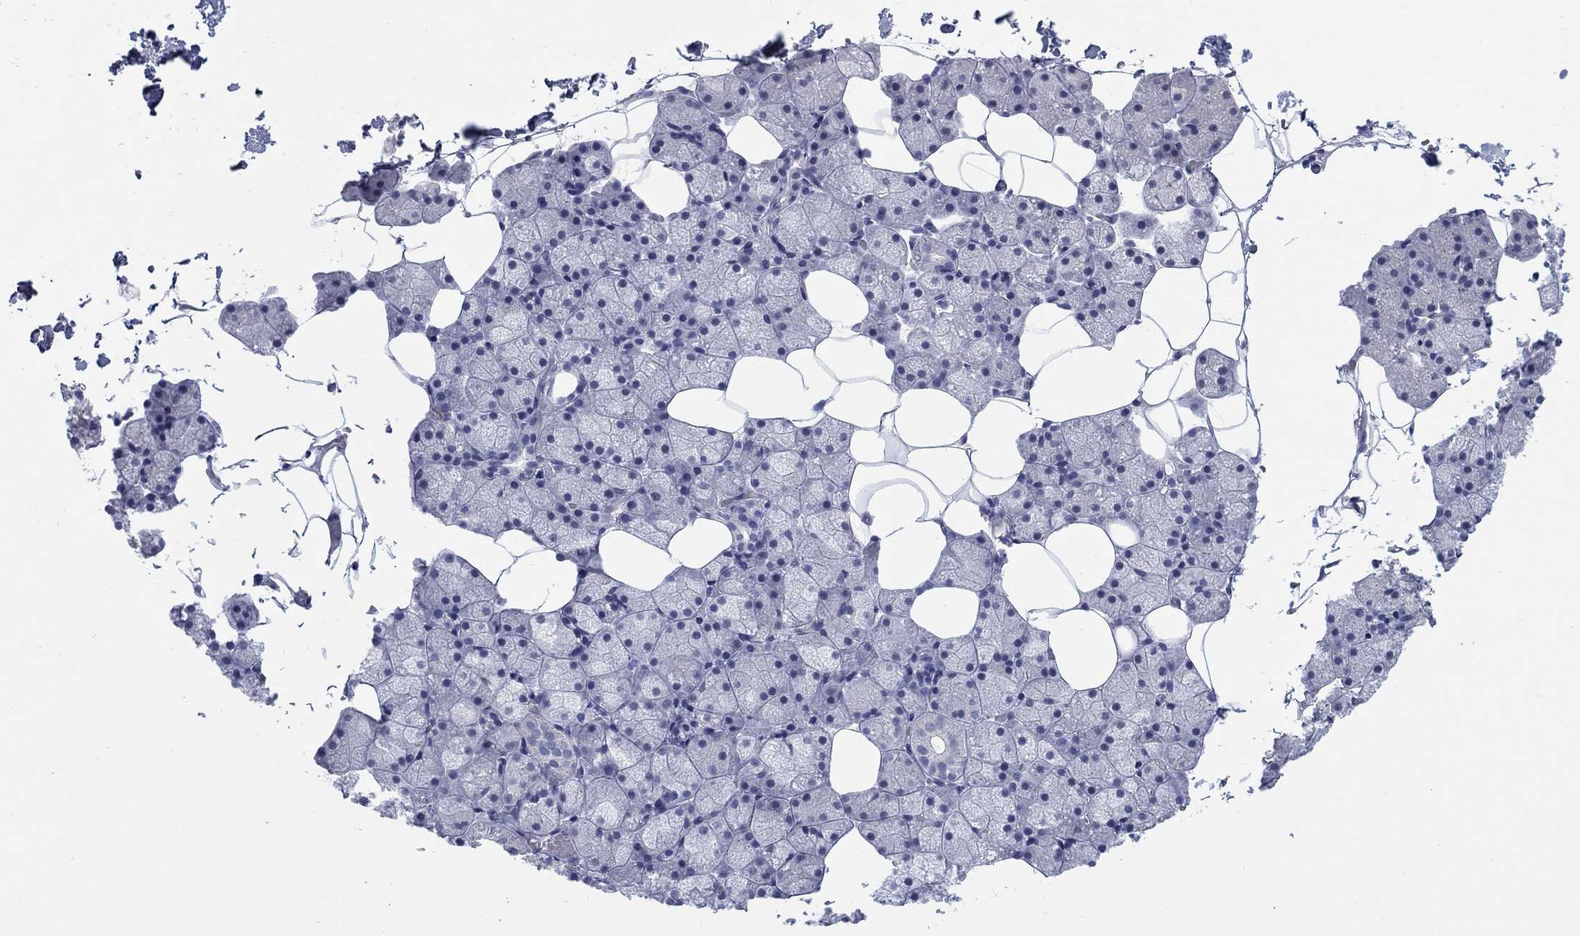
{"staining": {"intensity": "negative", "quantity": "none", "location": "none"}, "tissue": "salivary gland", "cell_type": "Glandular cells", "image_type": "normal", "snomed": [{"axis": "morphology", "description": "Normal tissue, NOS"}, {"axis": "topography", "description": "Salivary gland"}], "caption": "Salivary gland stained for a protein using immunohistochemistry exhibits no staining glandular cells.", "gene": "ATP6V1G2", "patient": {"sex": "male", "age": 38}}